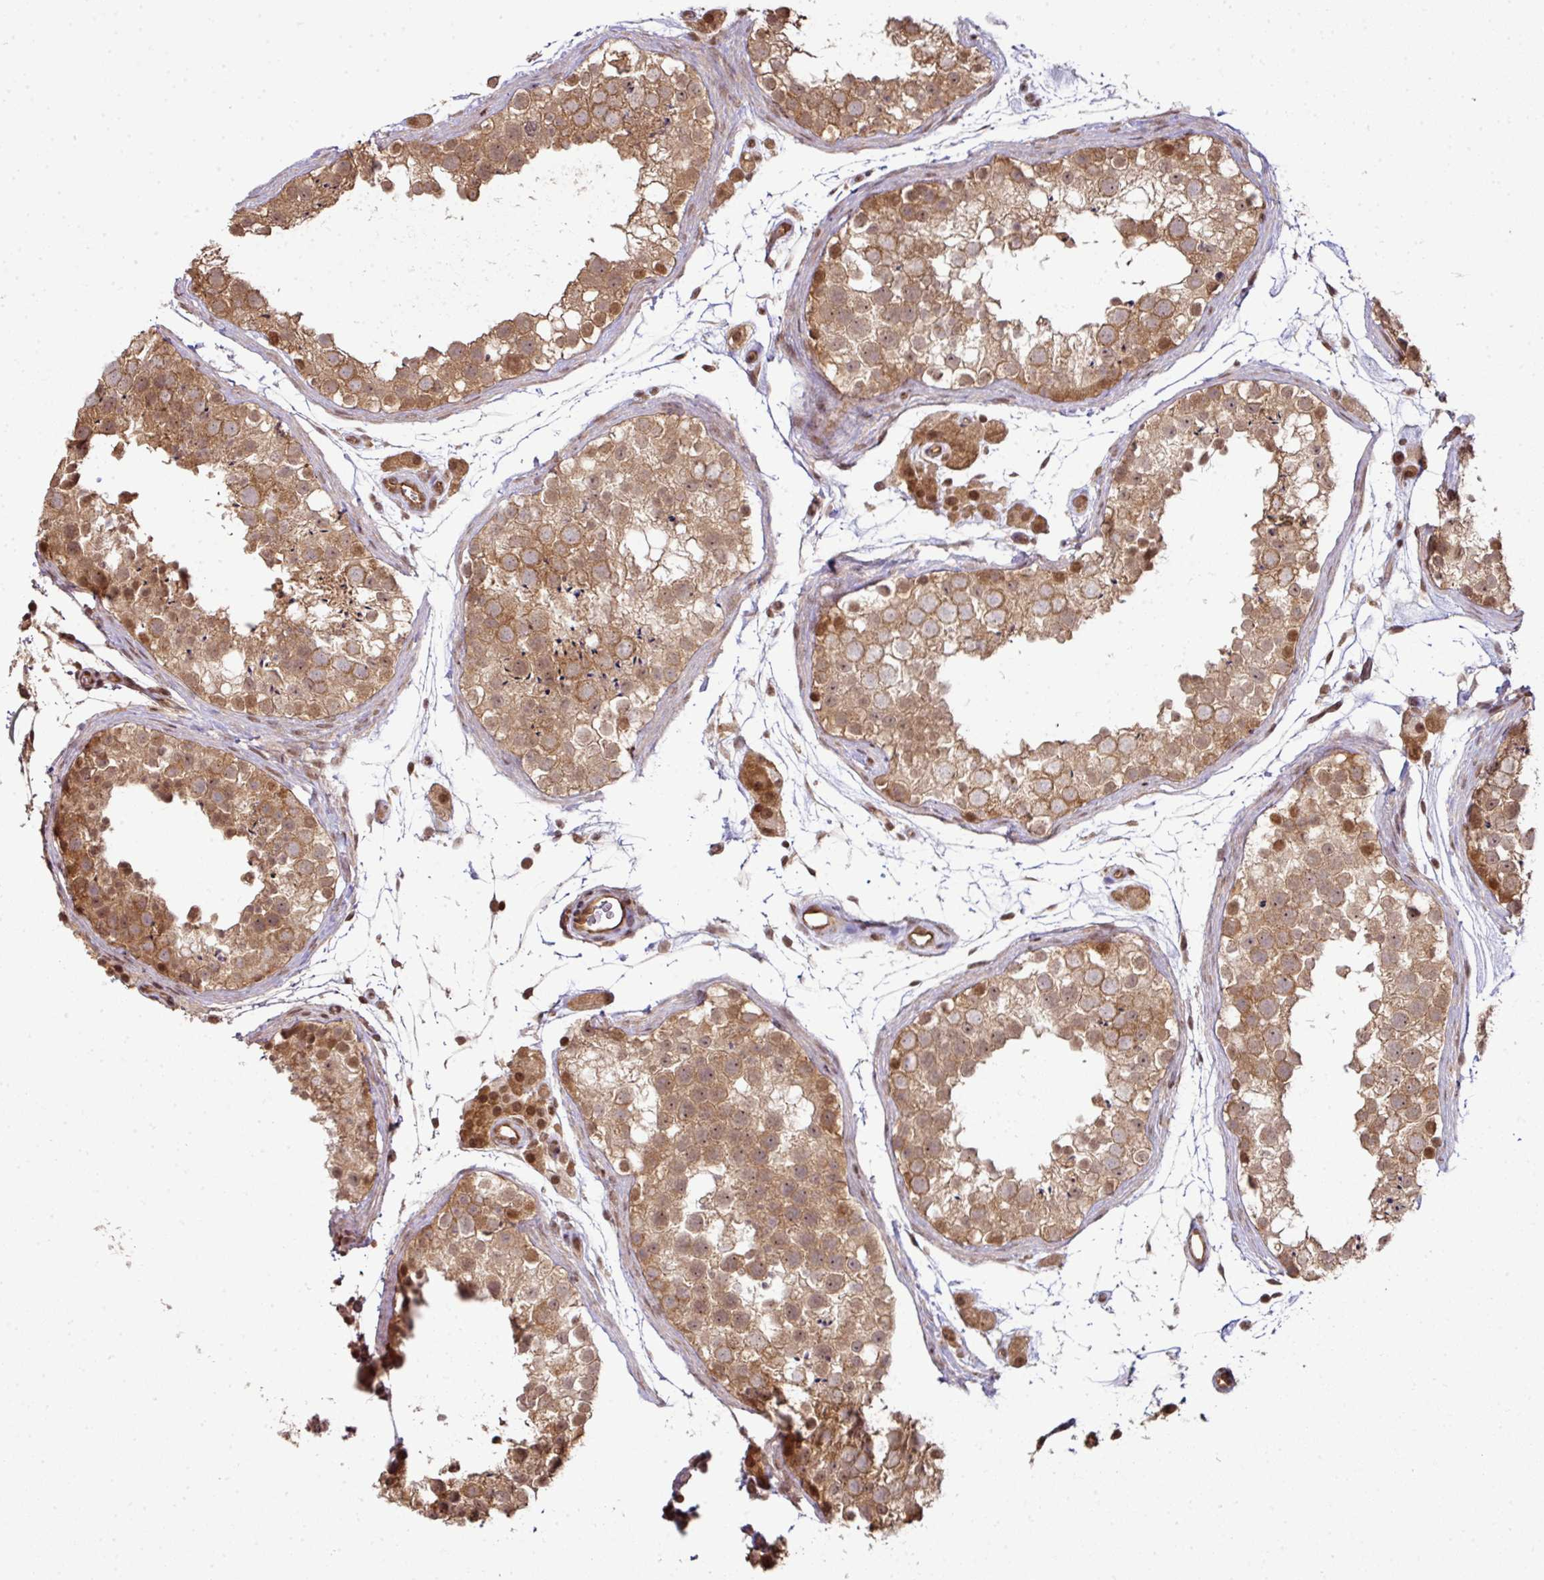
{"staining": {"intensity": "moderate", "quantity": ">75%", "location": "cytoplasmic/membranous,nuclear"}, "tissue": "testis", "cell_type": "Cells in seminiferous ducts", "image_type": "normal", "snomed": [{"axis": "morphology", "description": "Normal tissue, NOS"}, {"axis": "topography", "description": "Testis"}], "caption": "High-power microscopy captured an immunohistochemistry histopathology image of benign testis, revealing moderate cytoplasmic/membranous,nuclear expression in about >75% of cells in seminiferous ducts.", "gene": "ANKRD18A", "patient": {"sex": "male", "age": 41}}